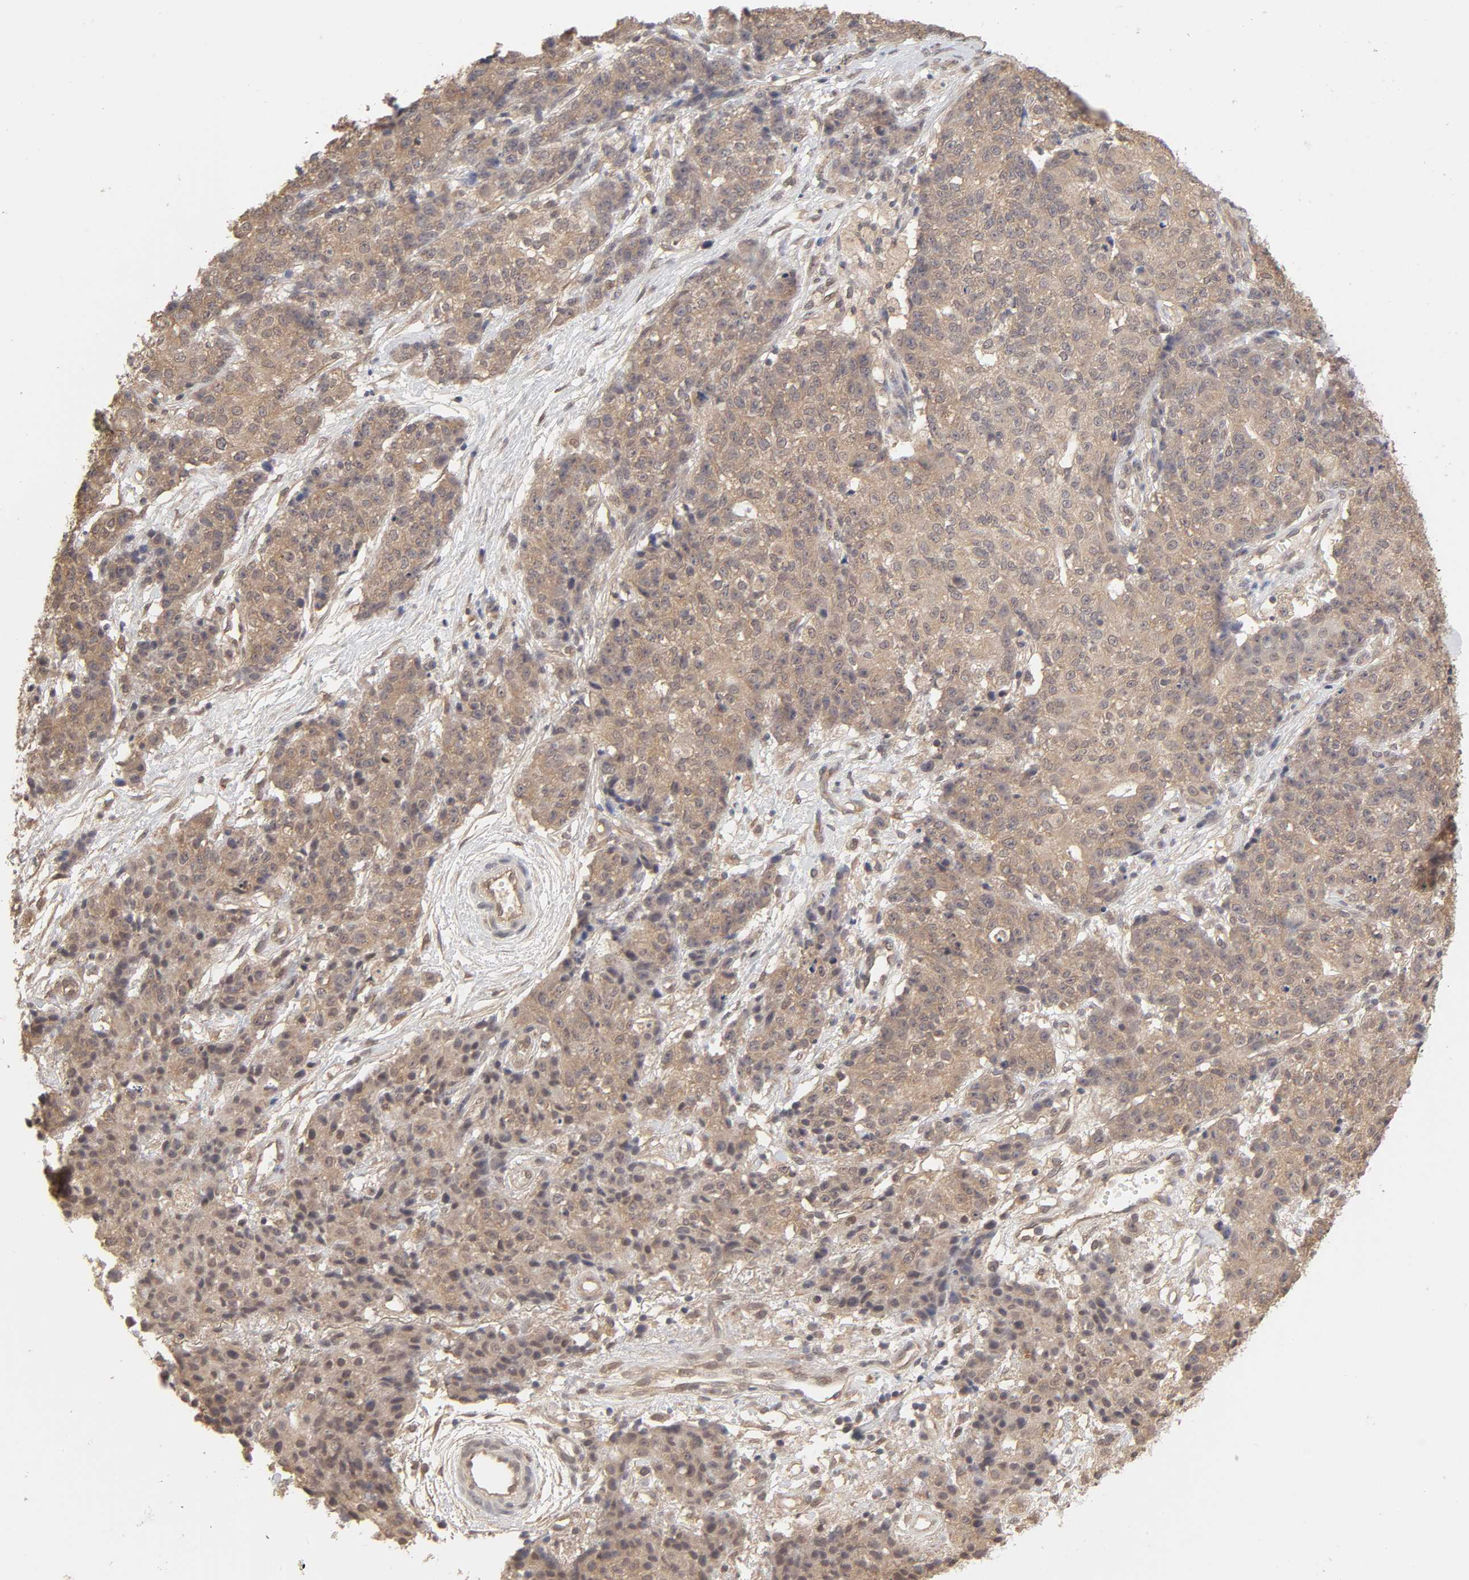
{"staining": {"intensity": "moderate", "quantity": ">75%", "location": "cytoplasmic/membranous"}, "tissue": "ovarian cancer", "cell_type": "Tumor cells", "image_type": "cancer", "snomed": [{"axis": "morphology", "description": "Carcinoma, endometroid"}, {"axis": "topography", "description": "Ovary"}], "caption": "About >75% of tumor cells in endometroid carcinoma (ovarian) show moderate cytoplasmic/membranous protein staining as visualized by brown immunohistochemical staining.", "gene": "MAPK1", "patient": {"sex": "female", "age": 42}}